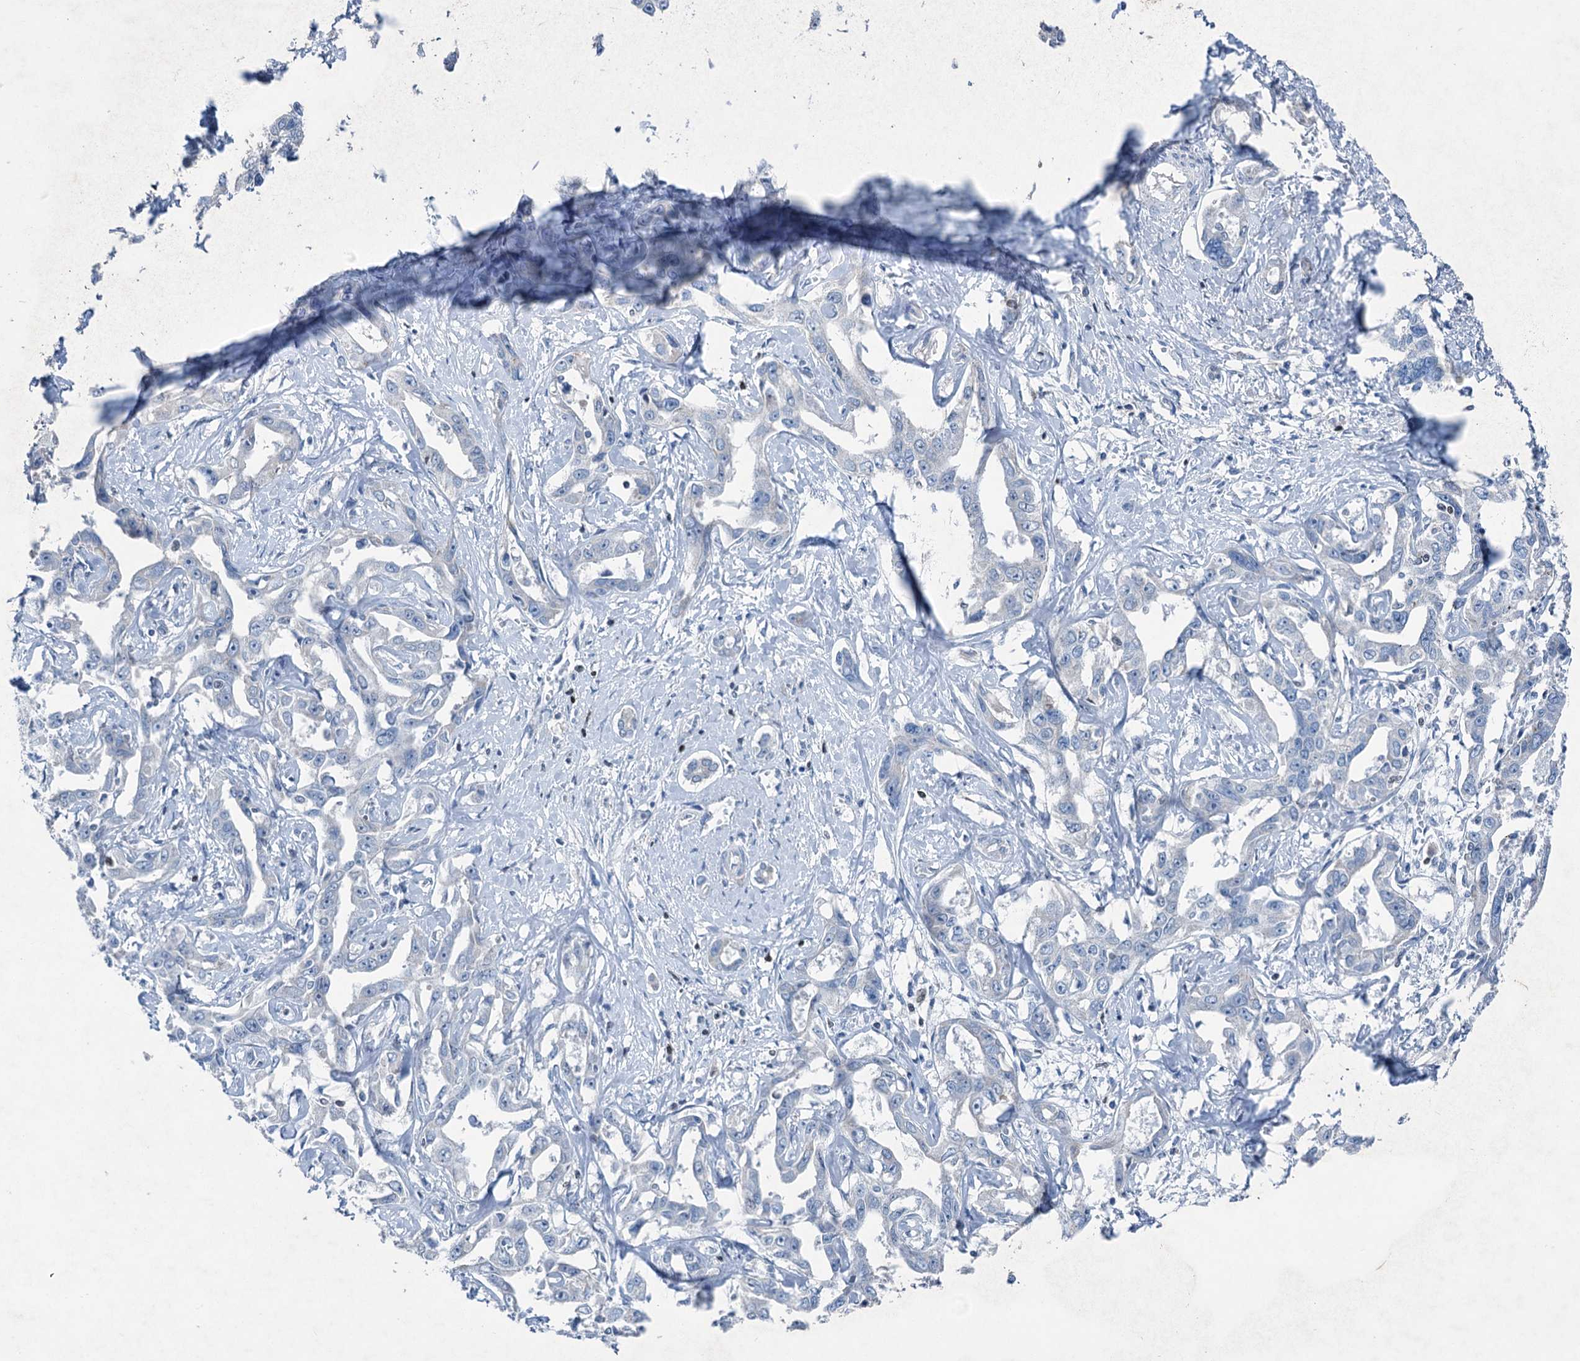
{"staining": {"intensity": "negative", "quantity": "none", "location": "none"}, "tissue": "liver cancer", "cell_type": "Tumor cells", "image_type": "cancer", "snomed": [{"axis": "morphology", "description": "Cholangiocarcinoma"}, {"axis": "topography", "description": "Liver"}], "caption": "High power microscopy image of an immunohistochemistry (IHC) micrograph of liver cancer, revealing no significant positivity in tumor cells.", "gene": "ELP4", "patient": {"sex": "male", "age": 59}}